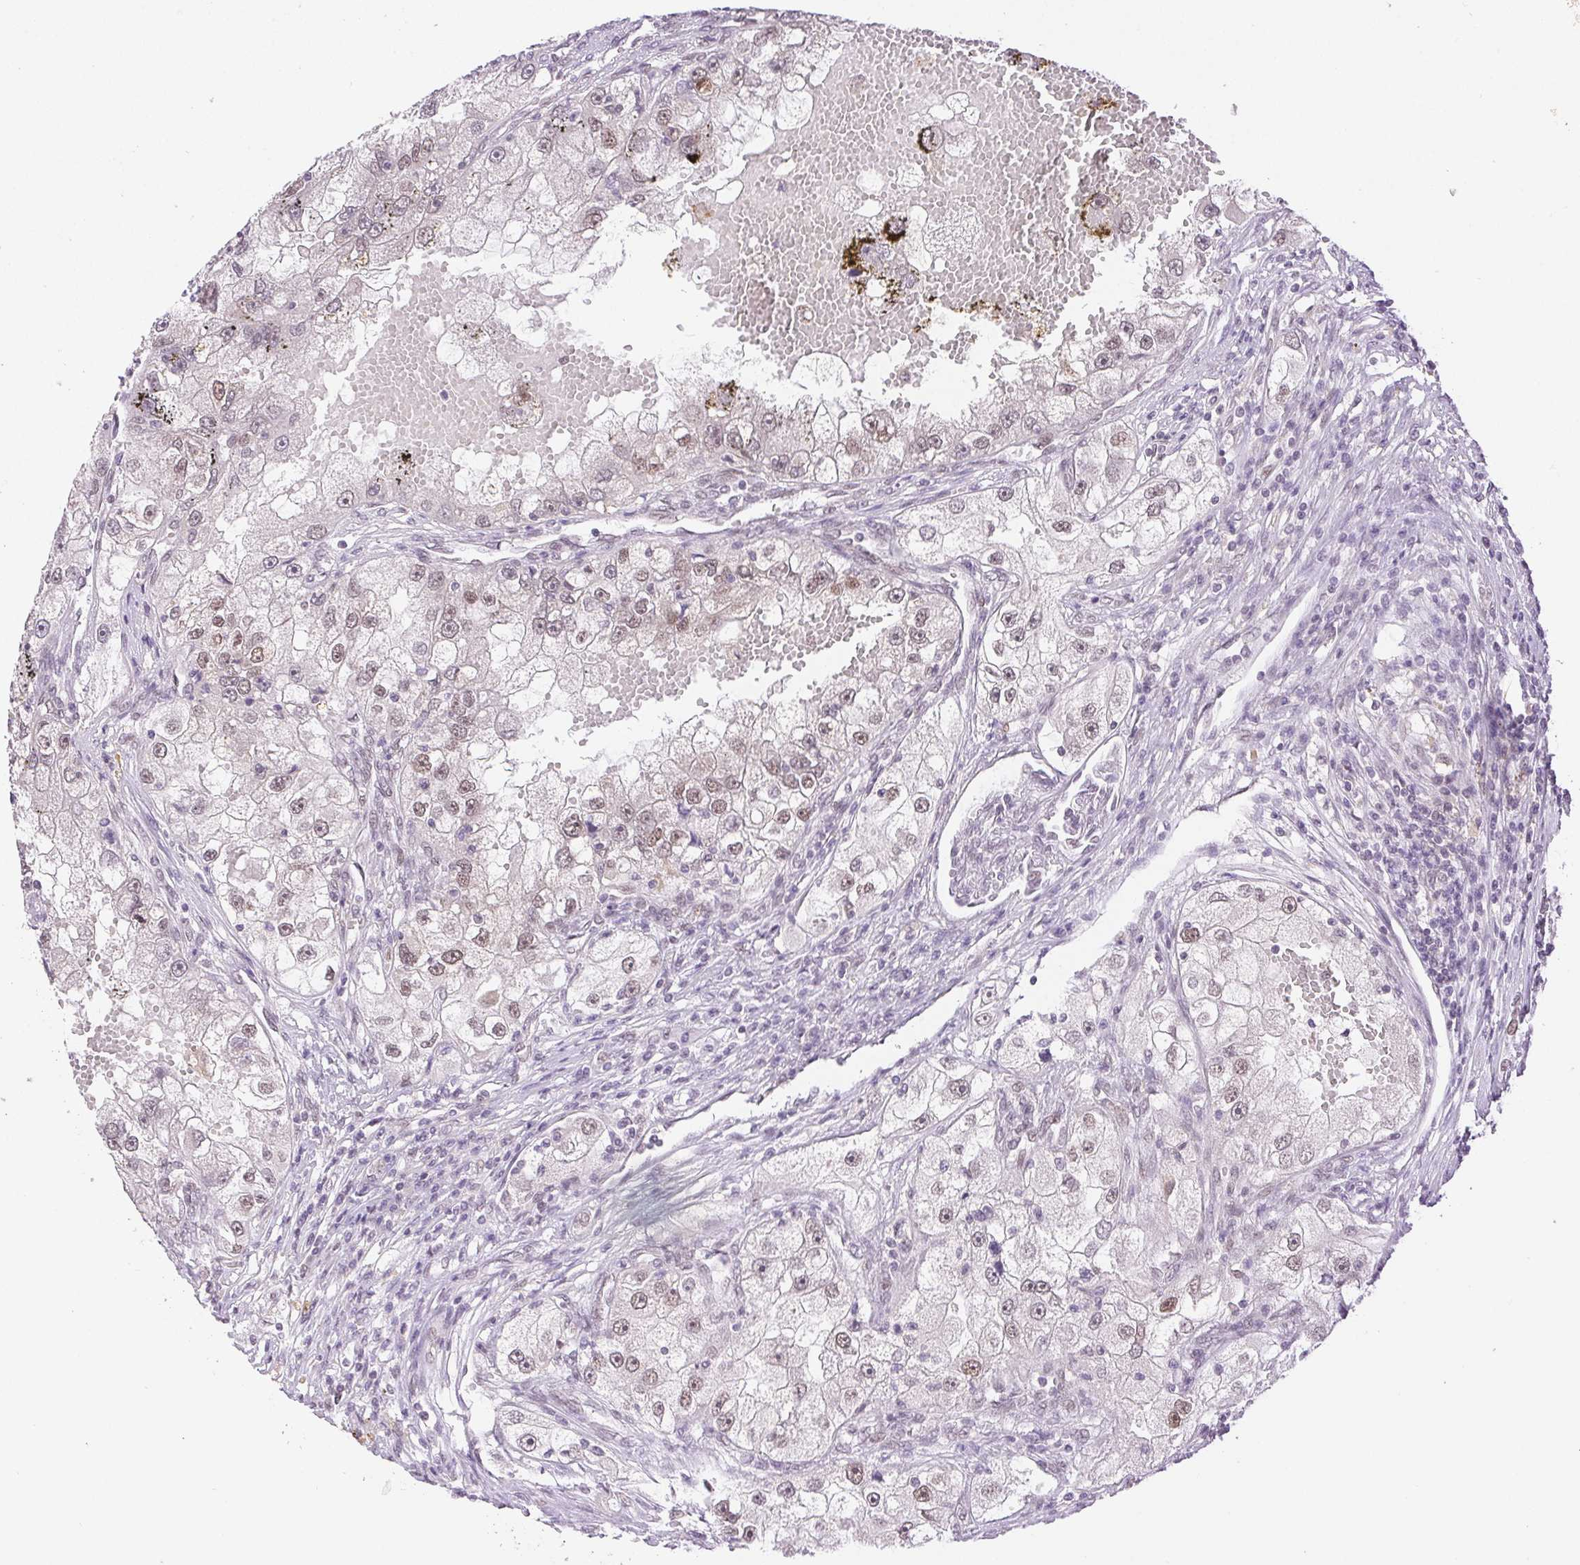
{"staining": {"intensity": "moderate", "quantity": "25%-75%", "location": "nuclear"}, "tissue": "renal cancer", "cell_type": "Tumor cells", "image_type": "cancer", "snomed": [{"axis": "morphology", "description": "Adenocarcinoma, NOS"}, {"axis": "topography", "description": "Kidney"}], "caption": "Protein expression analysis of renal cancer (adenocarcinoma) displays moderate nuclear expression in about 25%-75% of tumor cells.", "gene": "H2AZ2", "patient": {"sex": "male", "age": 63}}